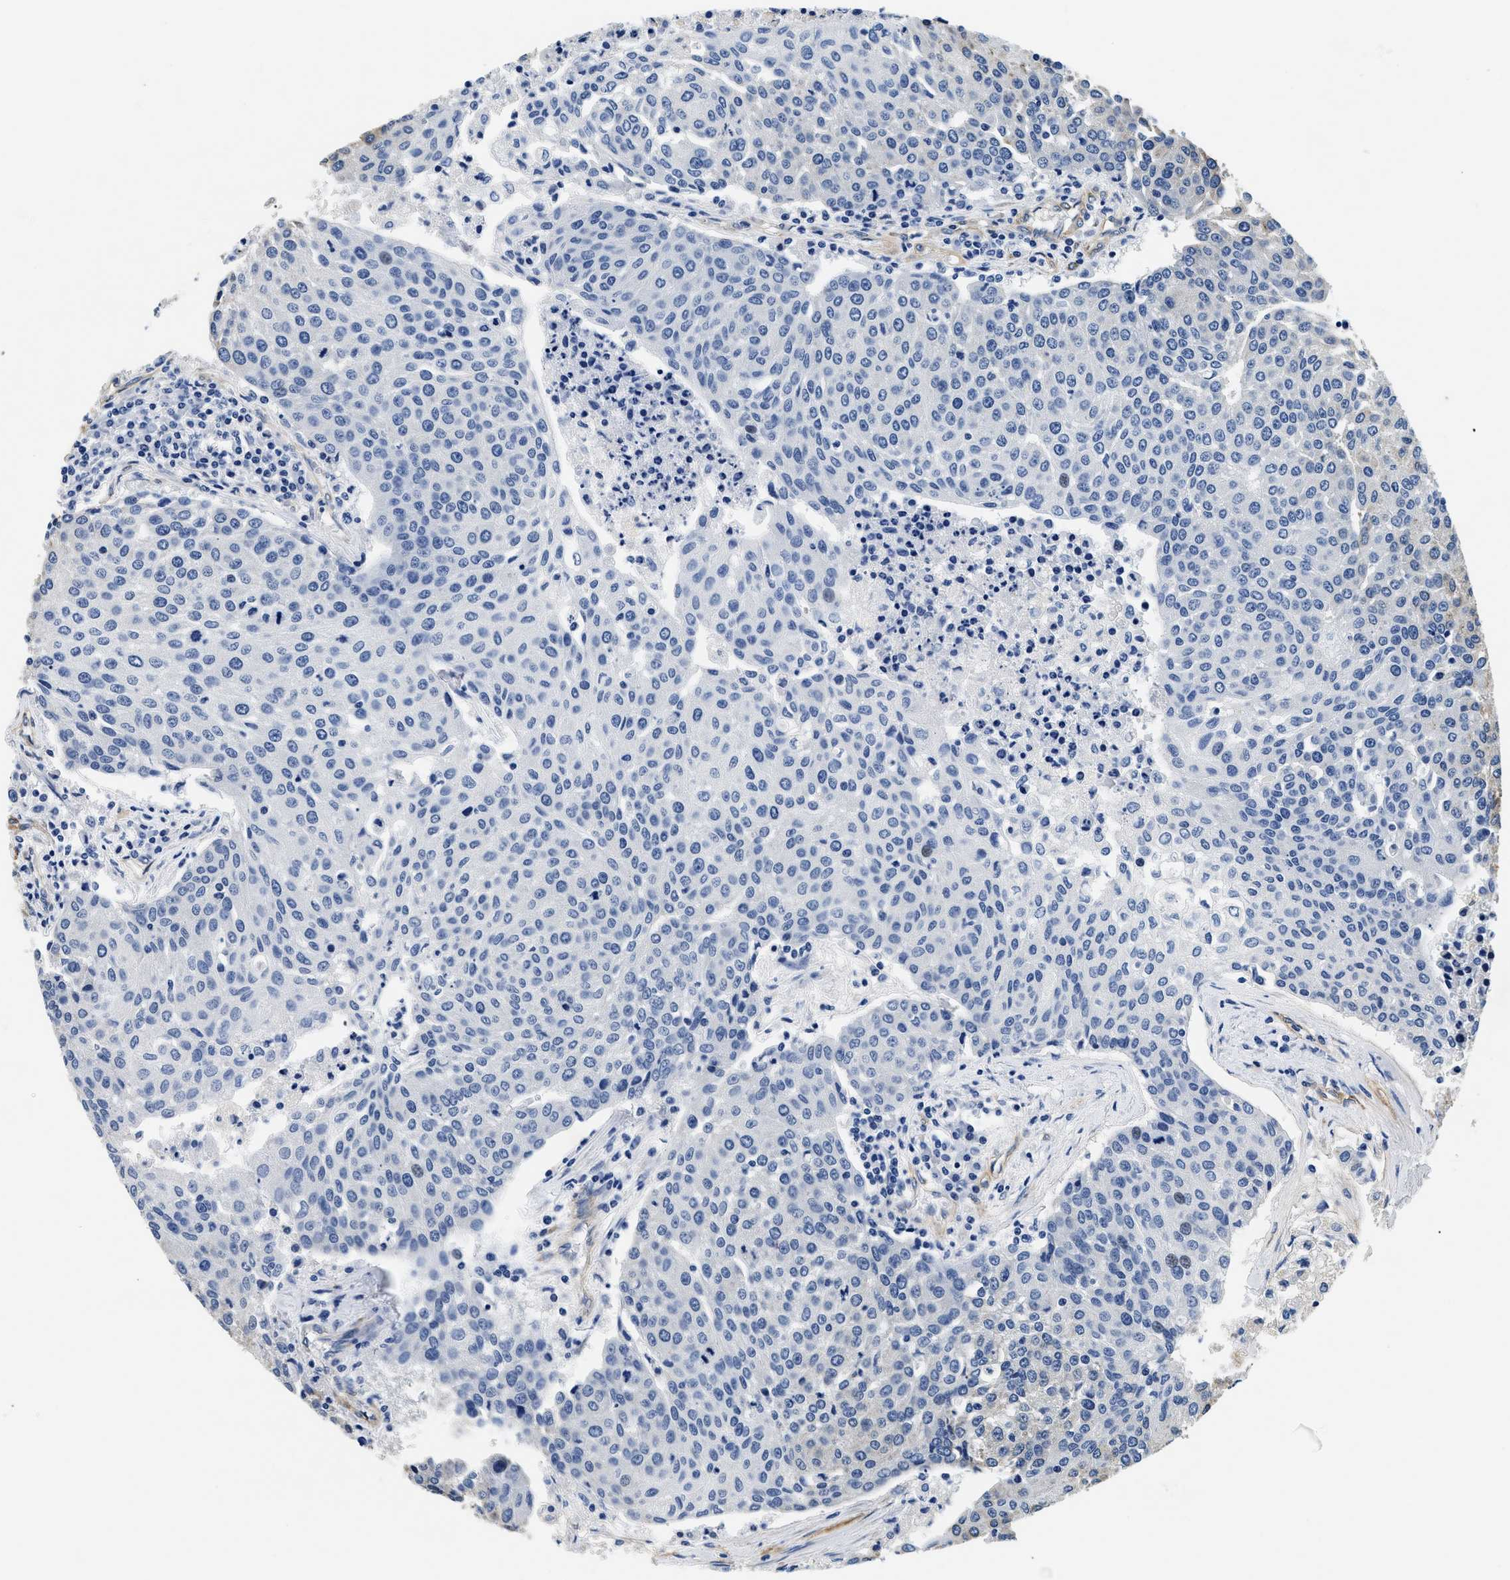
{"staining": {"intensity": "negative", "quantity": "none", "location": "none"}, "tissue": "urothelial cancer", "cell_type": "Tumor cells", "image_type": "cancer", "snomed": [{"axis": "morphology", "description": "Urothelial carcinoma, High grade"}, {"axis": "topography", "description": "Urinary bladder"}], "caption": "Immunohistochemical staining of urothelial cancer shows no significant expression in tumor cells. Nuclei are stained in blue.", "gene": "LAMA3", "patient": {"sex": "female", "age": 85}}